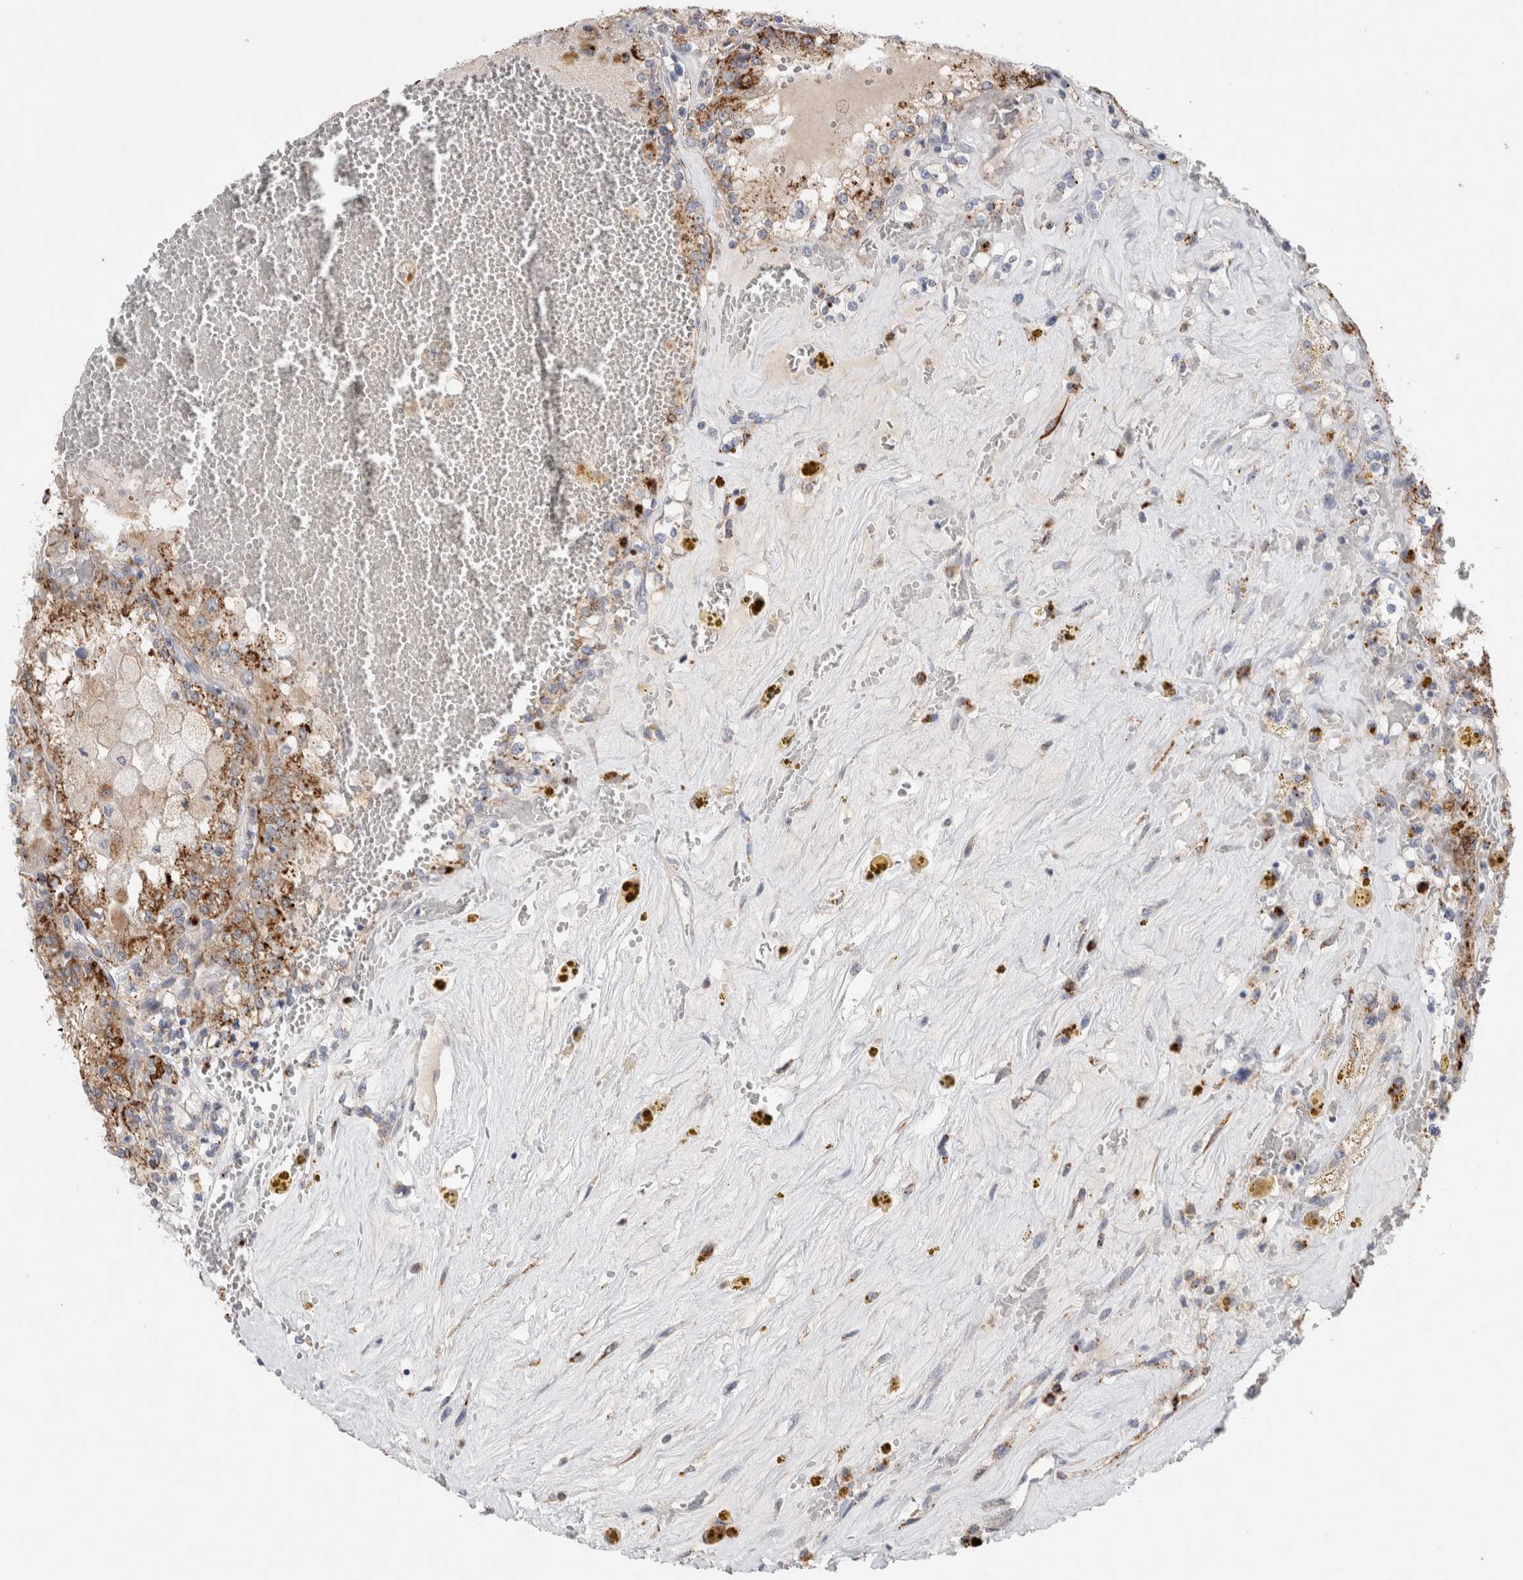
{"staining": {"intensity": "moderate", "quantity": "25%-75%", "location": "cytoplasmic/membranous"}, "tissue": "renal cancer", "cell_type": "Tumor cells", "image_type": "cancer", "snomed": [{"axis": "morphology", "description": "Adenocarcinoma, NOS"}, {"axis": "topography", "description": "Kidney"}], "caption": "Brown immunohistochemical staining in human renal adenocarcinoma reveals moderate cytoplasmic/membranous expression in approximately 25%-75% of tumor cells.", "gene": "GAA", "patient": {"sex": "female", "age": 56}}